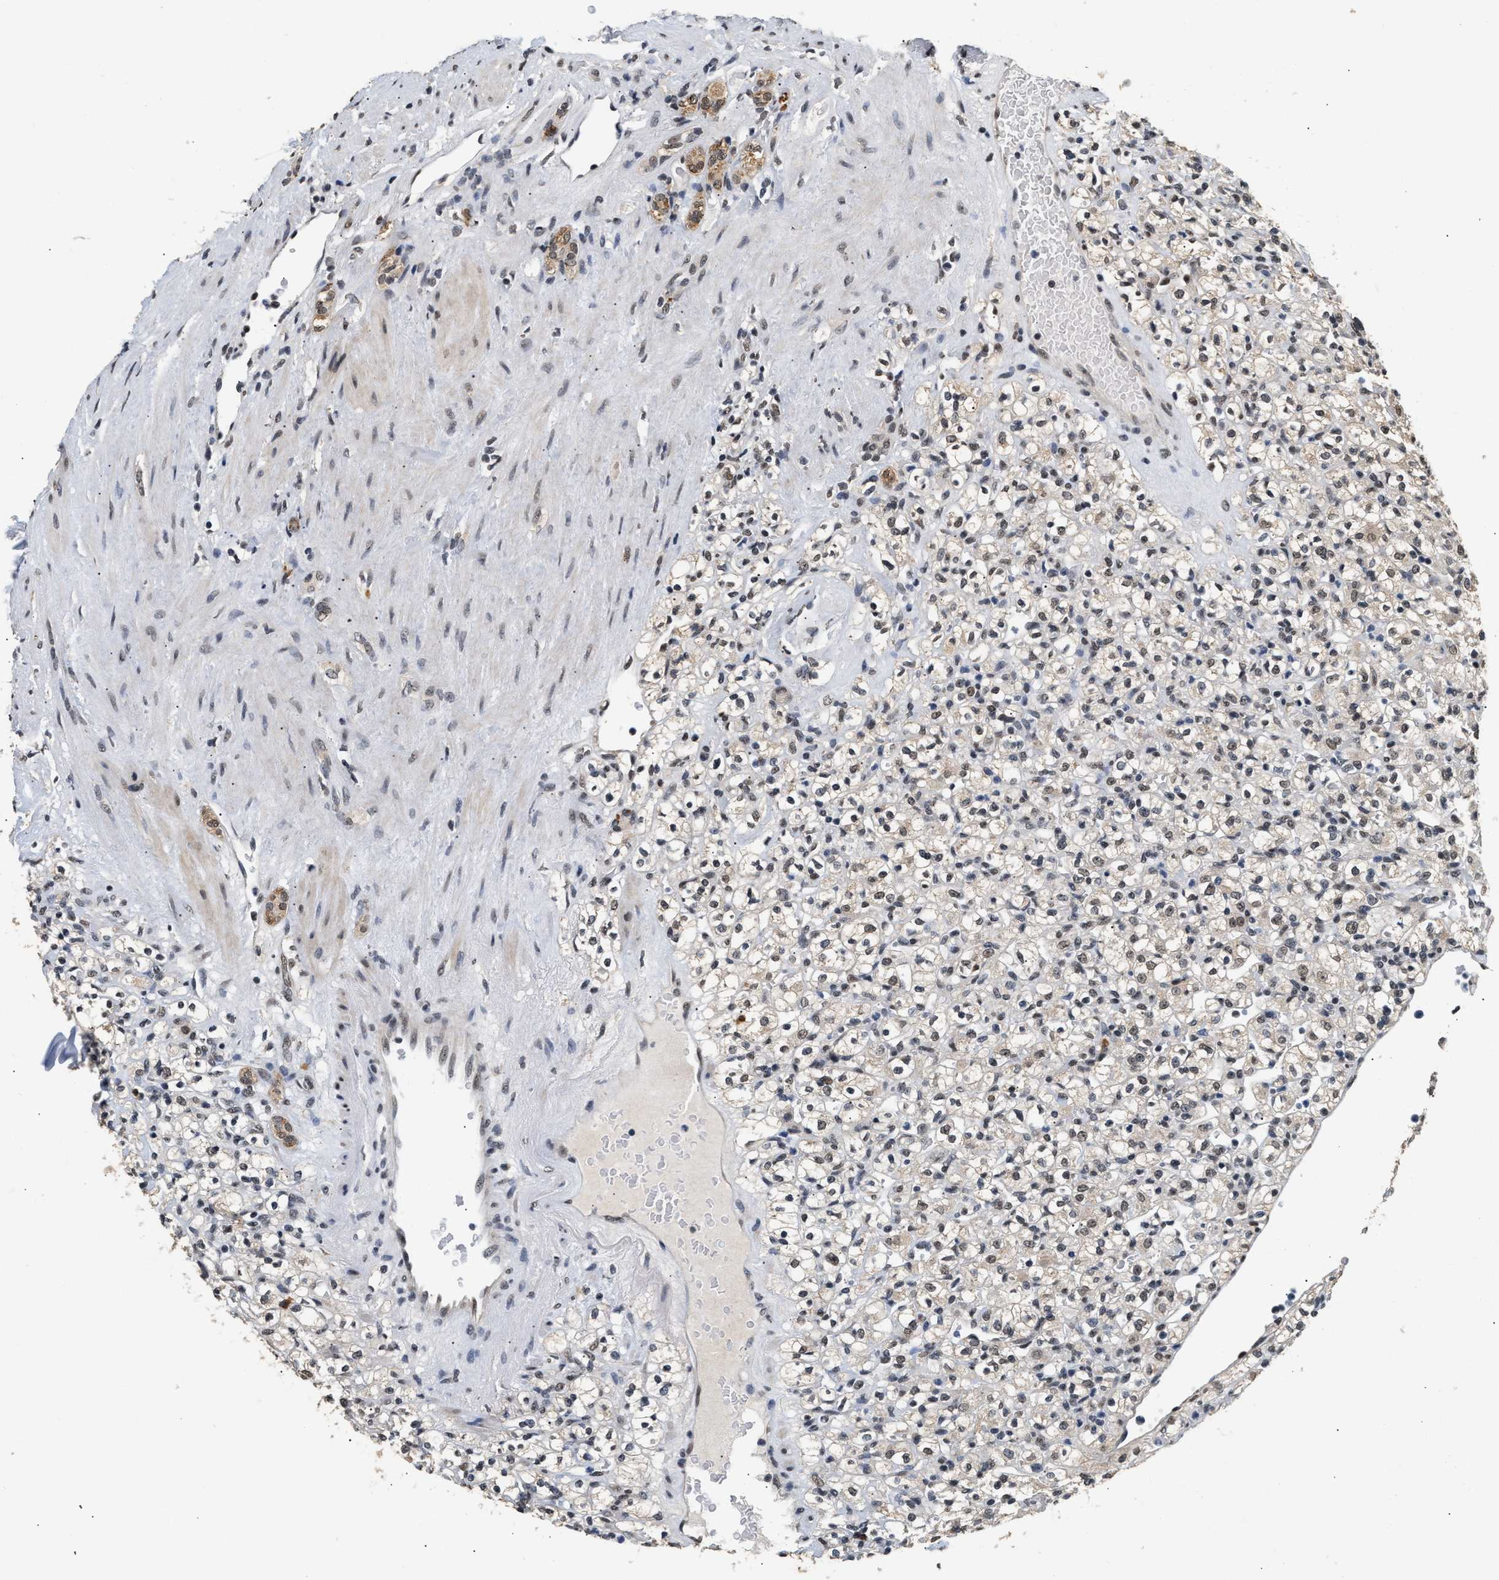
{"staining": {"intensity": "weak", "quantity": "<25%", "location": "nuclear"}, "tissue": "renal cancer", "cell_type": "Tumor cells", "image_type": "cancer", "snomed": [{"axis": "morphology", "description": "Normal tissue, NOS"}, {"axis": "morphology", "description": "Adenocarcinoma, NOS"}, {"axis": "topography", "description": "Kidney"}], "caption": "This is an immunohistochemistry (IHC) micrograph of human renal adenocarcinoma. There is no staining in tumor cells.", "gene": "THOC1", "patient": {"sex": "female", "age": 72}}